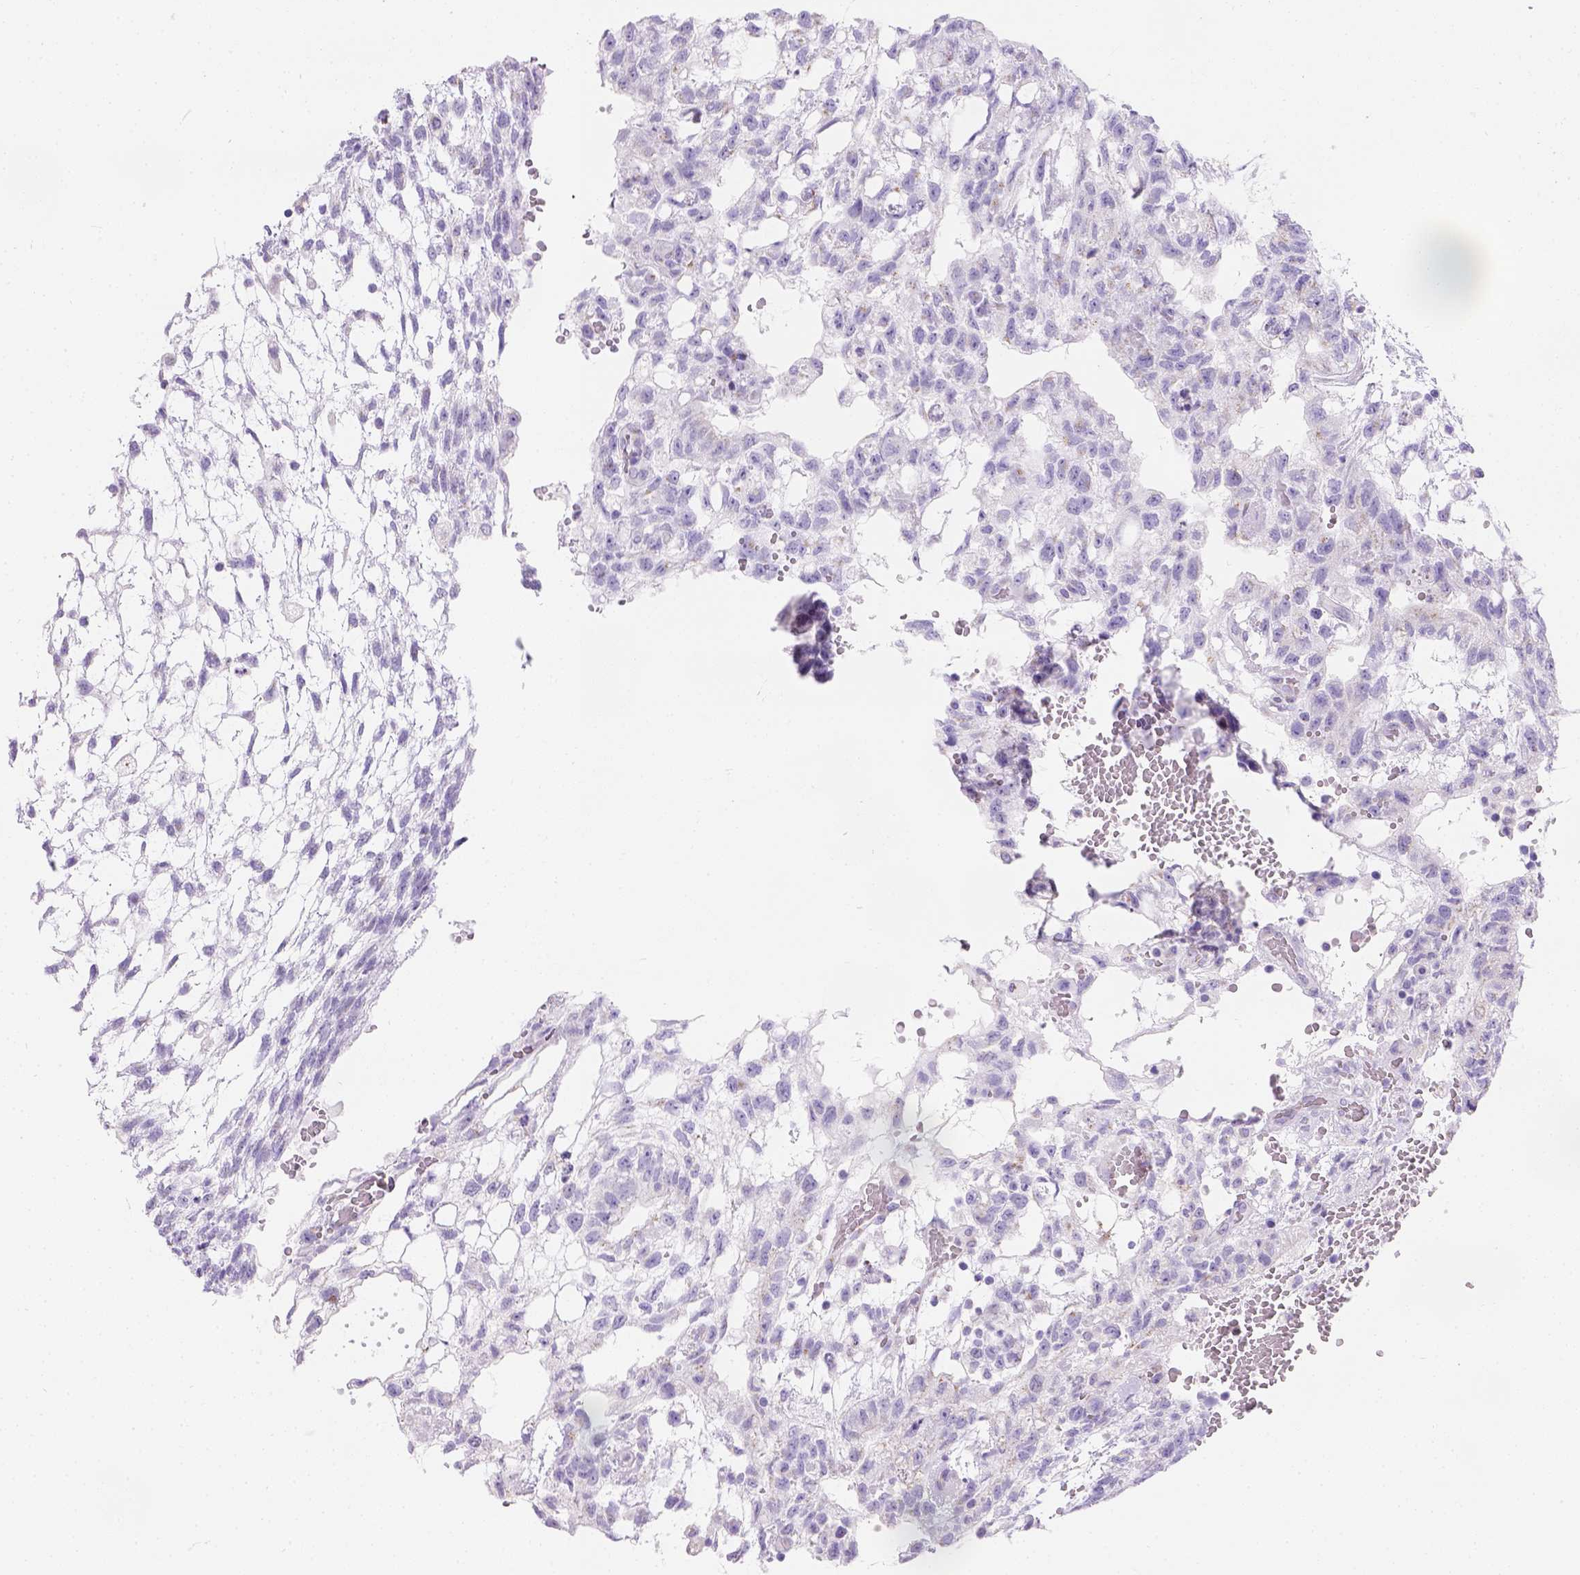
{"staining": {"intensity": "negative", "quantity": "none", "location": "none"}, "tissue": "testis cancer", "cell_type": "Tumor cells", "image_type": "cancer", "snomed": [{"axis": "morphology", "description": "Carcinoma, Embryonal, NOS"}, {"axis": "topography", "description": "Testis"}], "caption": "Tumor cells are negative for brown protein staining in testis cancer.", "gene": "PHF7", "patient": {"sex": "male", "age": 32}}